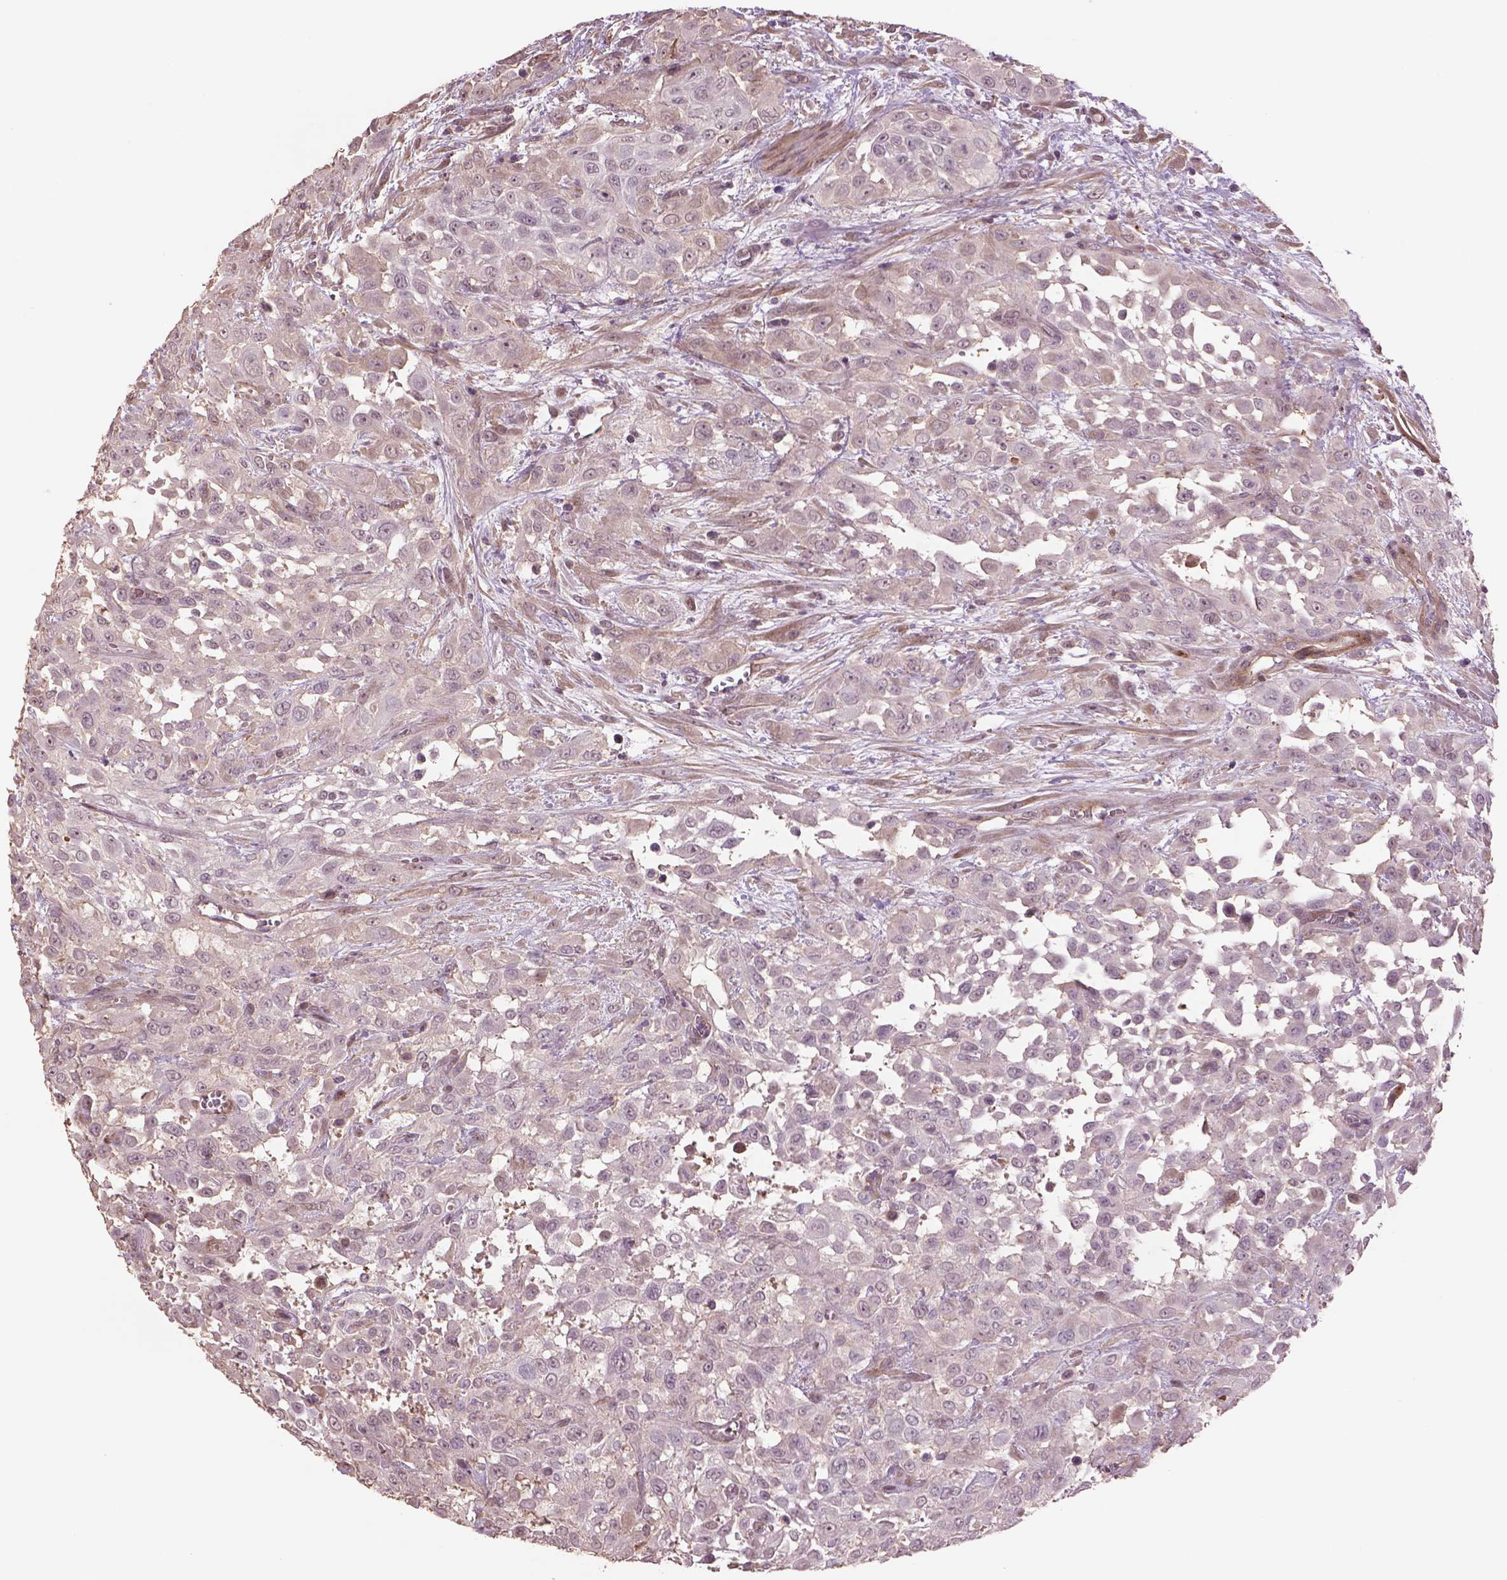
{"staining": {"intensity": "negative", "quantity": "none", "location": "none"}, "tissue": "urothelial cancer", "cell_type": "Tumor cells", "image_type": "cancer", "snomed": [{"axis": "morphology", "description": "Urothelial carcinoma, High grade"}, {"axis": "topography", "description": "Urinary bladder"}], "caption": "Immunohistochemical staining of high-grade urothelial carcinoma reveals no significant staining in tumor cells.", "gene": "LIN7A", "patient": {"sex": "male", "age": 57}}